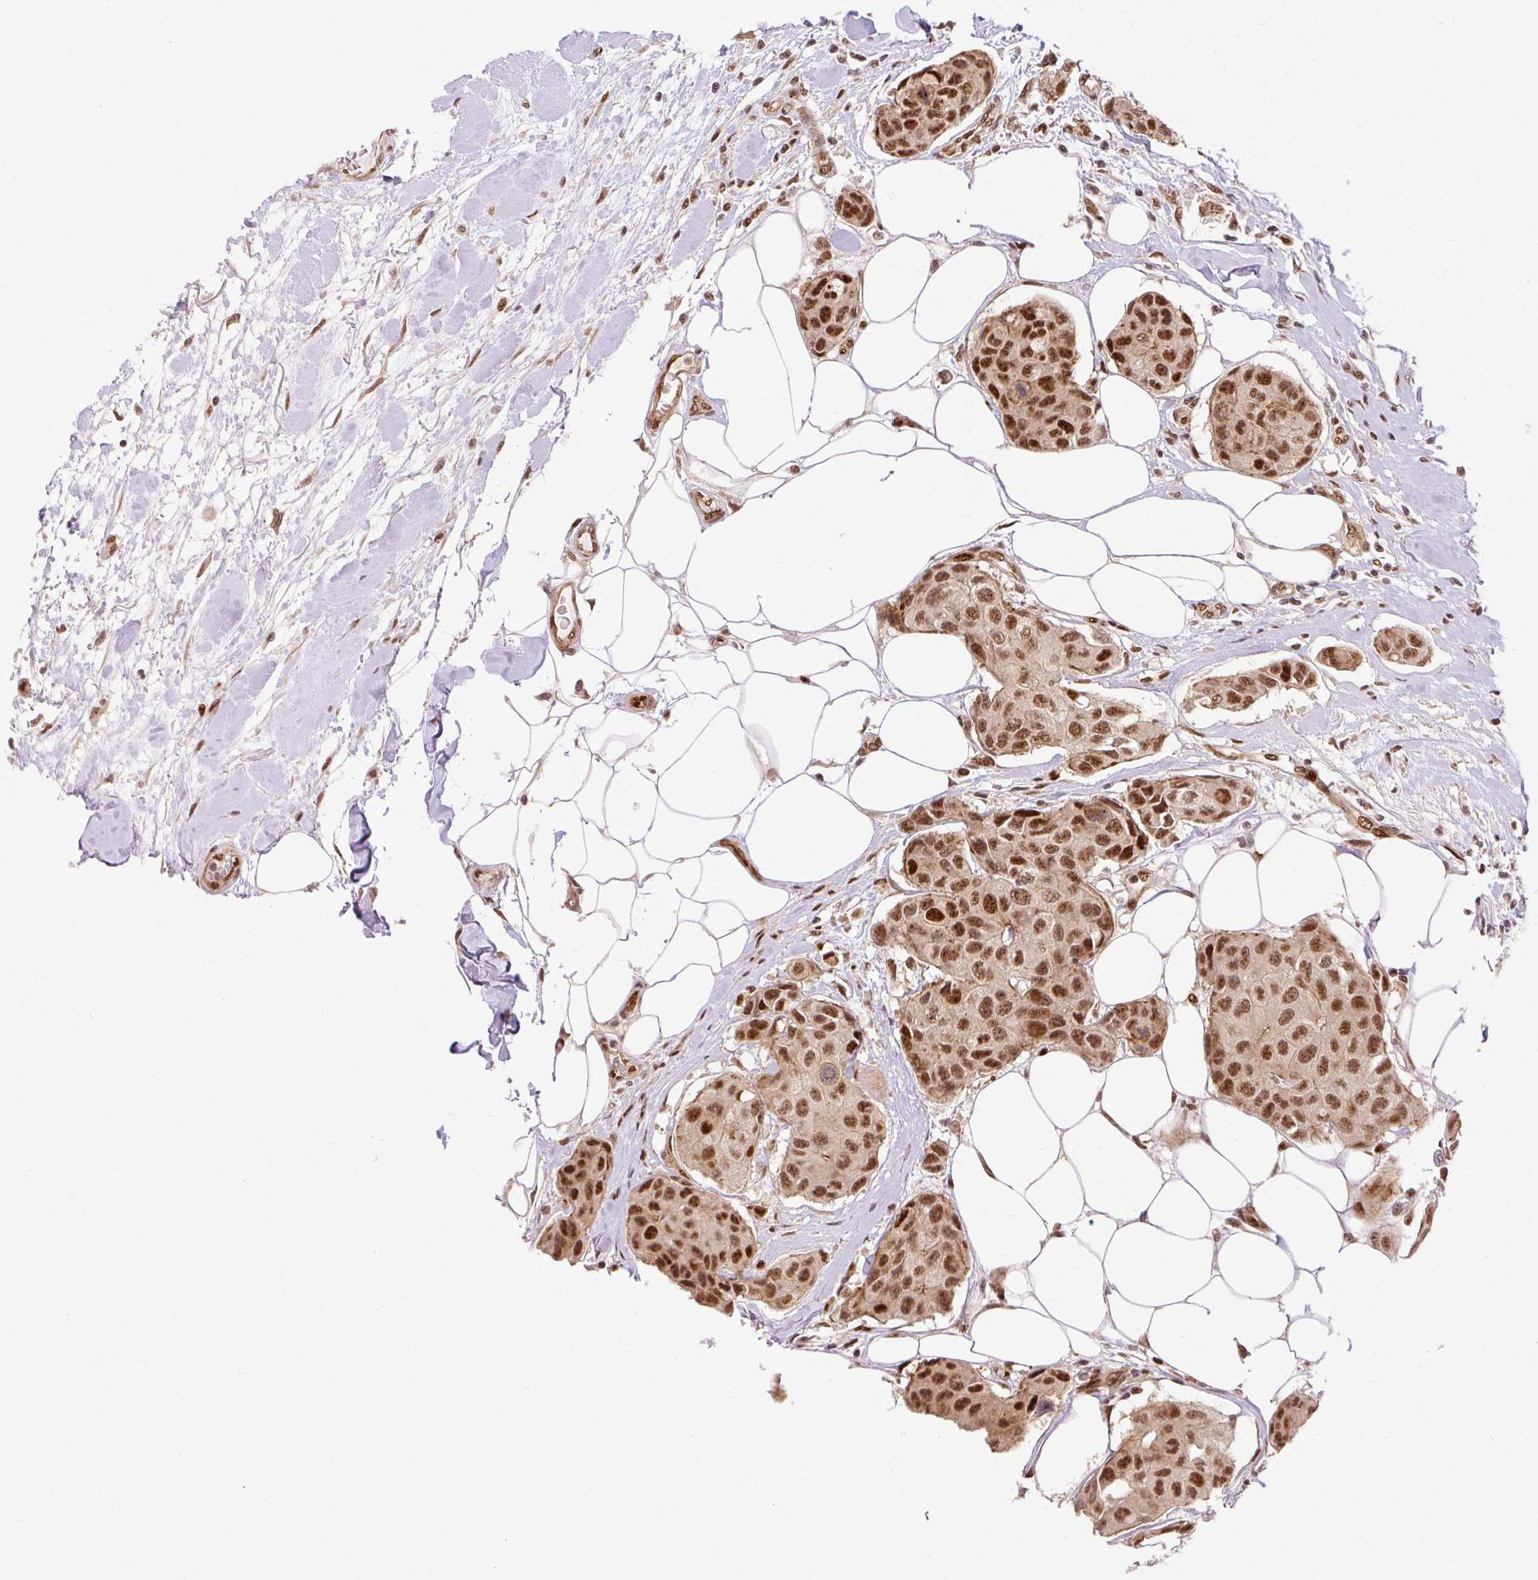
{"staining": {"intensity": "moderate", "quantity": ">75%", "location": "nuclear"}, "tissue": "breast cancer", "cell_type": "Tumor cells", "image_type": "cancer", "snomed": [{"axis": "morphology", "description": "Duct carcinoma"}, {"axis": "topography", "description": "Breast"}, {"axis": "topography", "description": "Lymph node"}], "caption": "Breast invasive ductal carcinoma stained with a protein marker displays moderate staining in tumor cells.", "gene": "MECOM", "patient": {"sex": "female", "age": 80}}